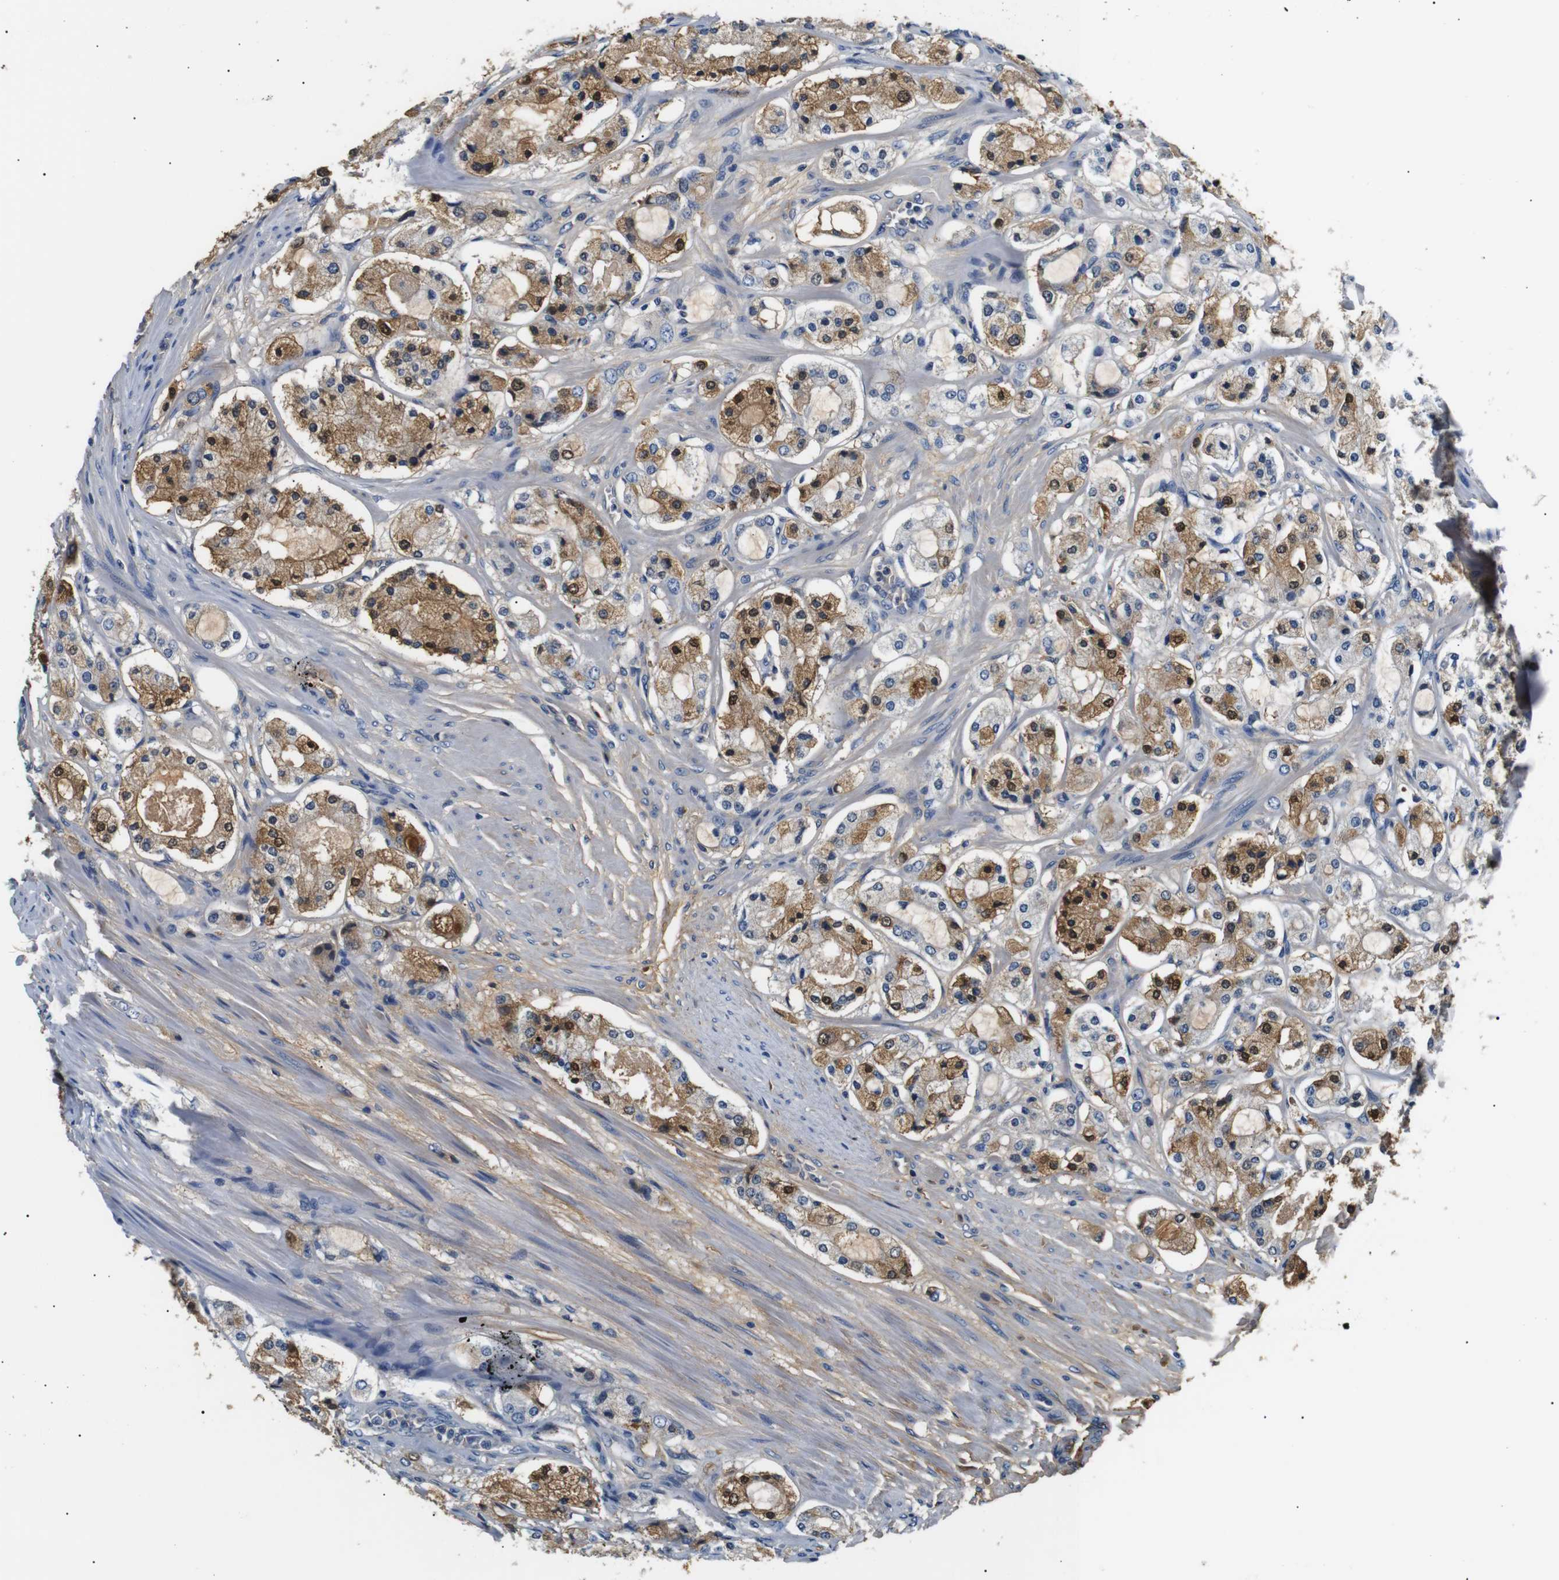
{"staining": {"intensity": "moderate", "quantity": "25%-75%", "location": "cytoplasmic/membranous,nuclear"}, "tissue": "prostate cancer", "cell_type": "Tumor cells", "image_type": "cancer", "snomed": [{"axis": "morphology", "description": "Adenocarcinoma, High grade"}, {"axis": "topography", "description": "Prostate"}], "caption": "Immunohistochemical staining of prostate cancer (high-grade adenocarcinoma) exhibits medium levels of moderate cytoplasmic/membranous and nuclear protein expression in about 25%-75% of tumor cells.", "gene": "LHCGR", "patient": {"sex": "male", "age": 65}}